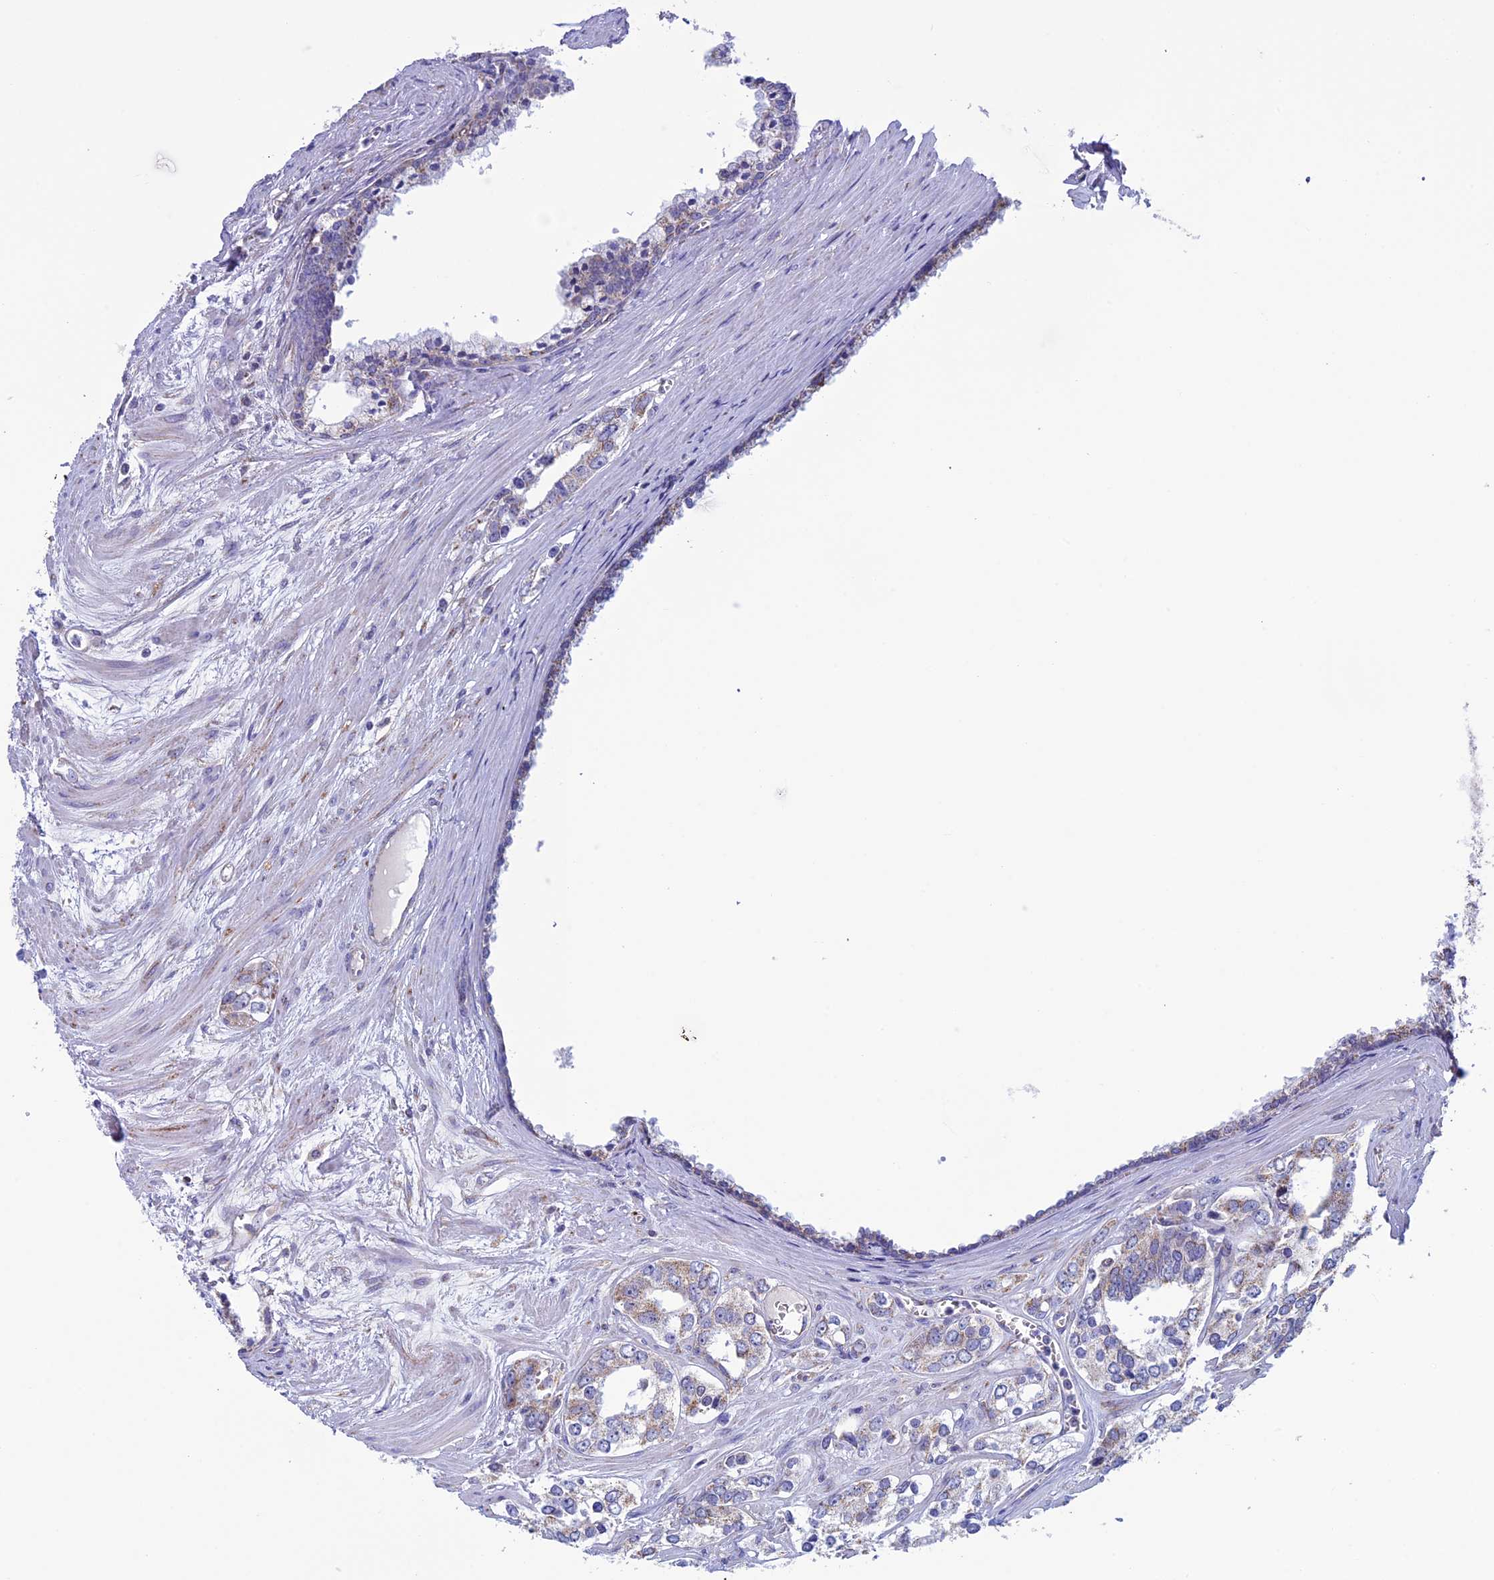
{"staining": {"intensity": "moderate", "quantity": "25%-75%", "location": "cytoplasmic/membranous"}, "tissue": "prostate cancer", "cell_type": "Tumor cells", "image_type": "cancer", "snomed": [{"axis": "morphology", "description": "Adenocarcinoma, High grade"}, {"axis": "topography", "description": "Prostate"}], "caption": "Tumor cells display medium levels of moderate cytoplasmic/membranous staining in approximately 25%-75% of cells in prostate high-grade adenocarcinoma.", "gene": "MFSD12", "patient": {"sex": "male", "age": 66}}